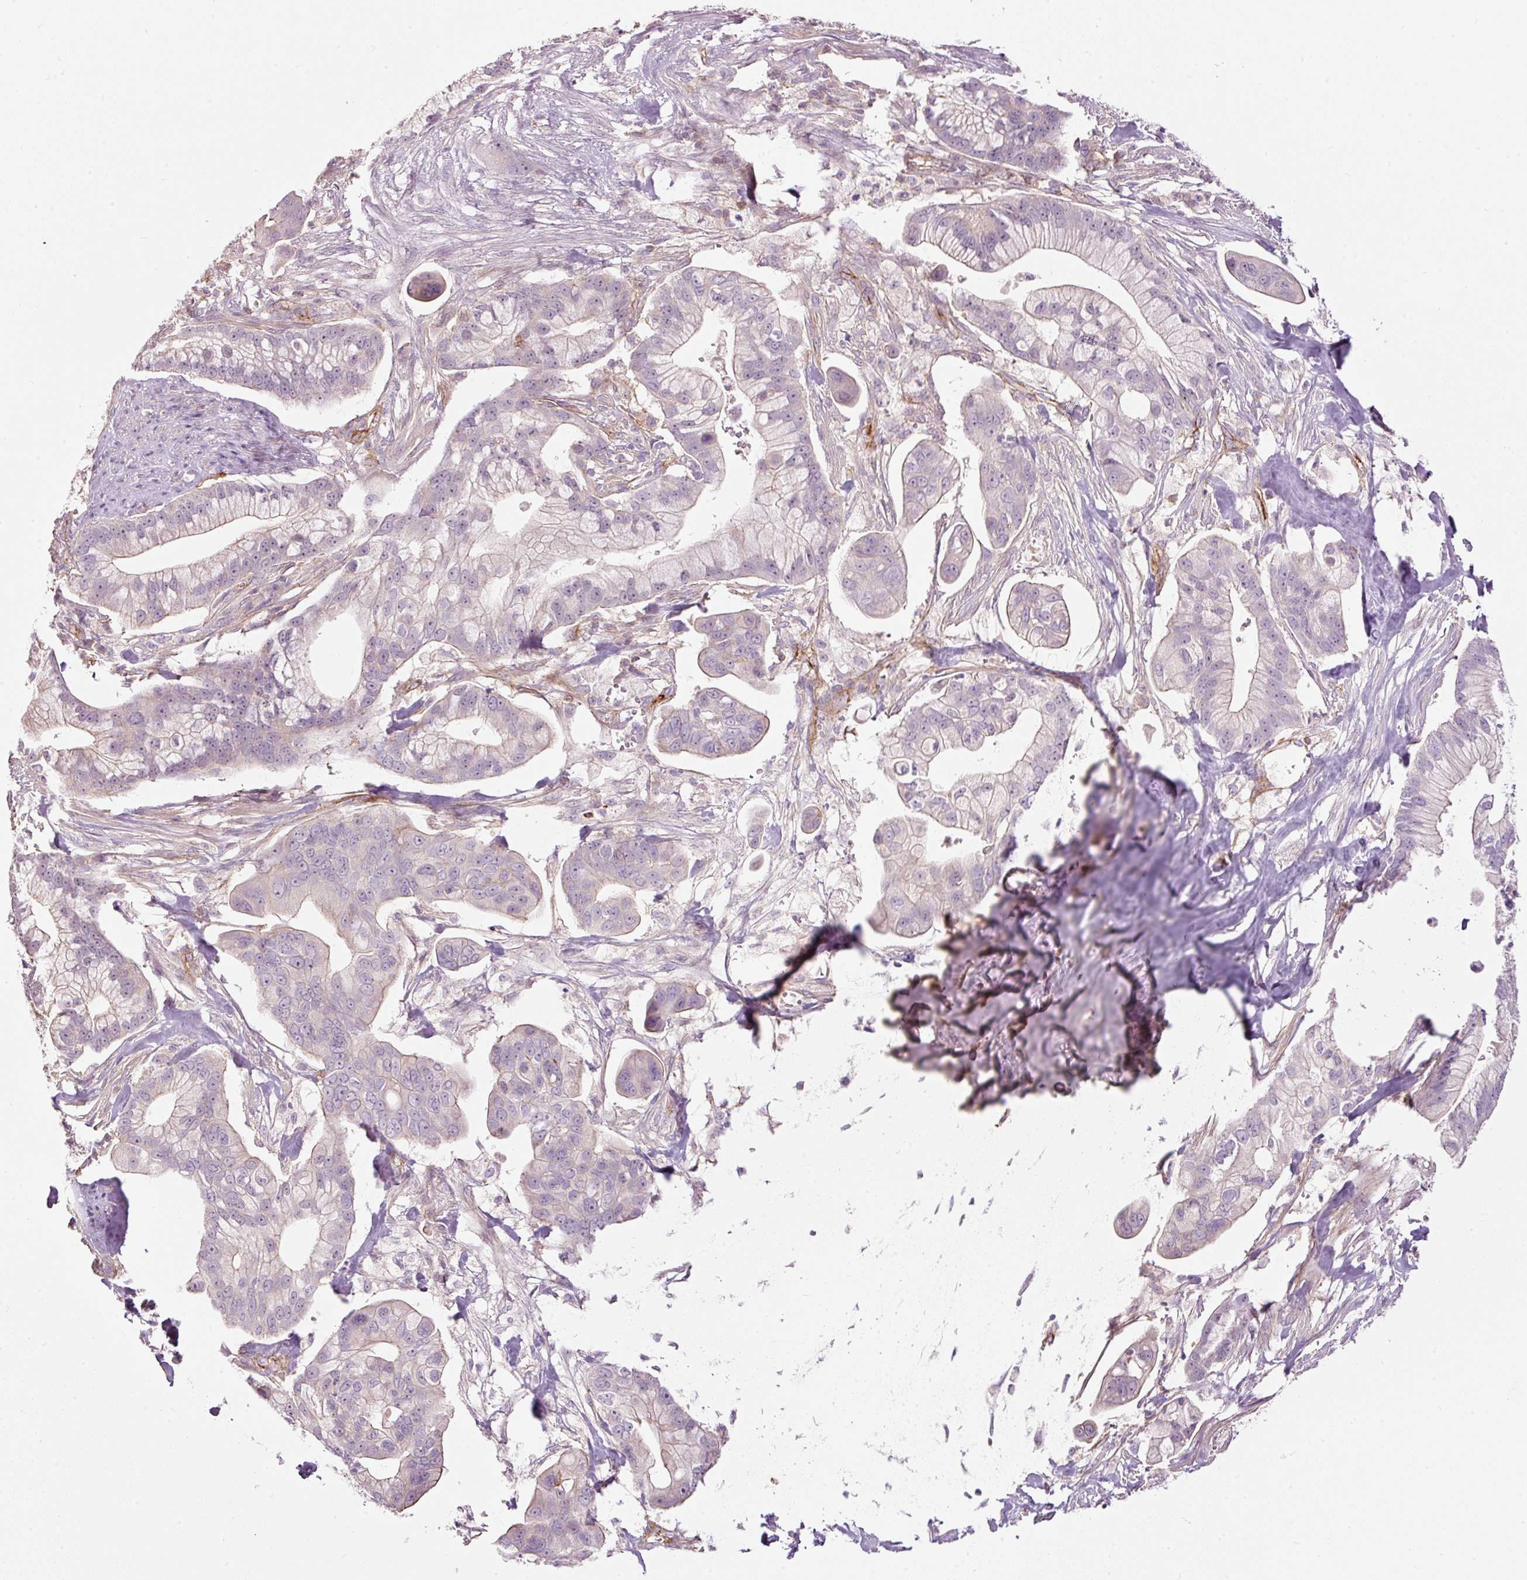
{"staining": {"intensity": "negative", "quantity": "none", "location": "none"}, "tissue": "pancreatic cancer", "cell_type": "Tumor cells", "image_type": "cancer", "snomed": [{"axis": "morphology", "description": "Adenocarcinoma, NOS"}, {"axis": "topography", "description": "Pancreas"}], "caption": "Immunohistochemistry (IHC) histopathology image of neoplastic tissue: human pancreatic cancer stained with DAB (3,3'-diaminobenzidine) exhibits no significant protein expression in tumor cells. (Brightfield microscopy of DAB (3,3'-diaminobenzidine) immunohistochemistry (IHC) at high magnification).", "gene": "SIPA1", "patient": {"sex": "male", "age": 68}}